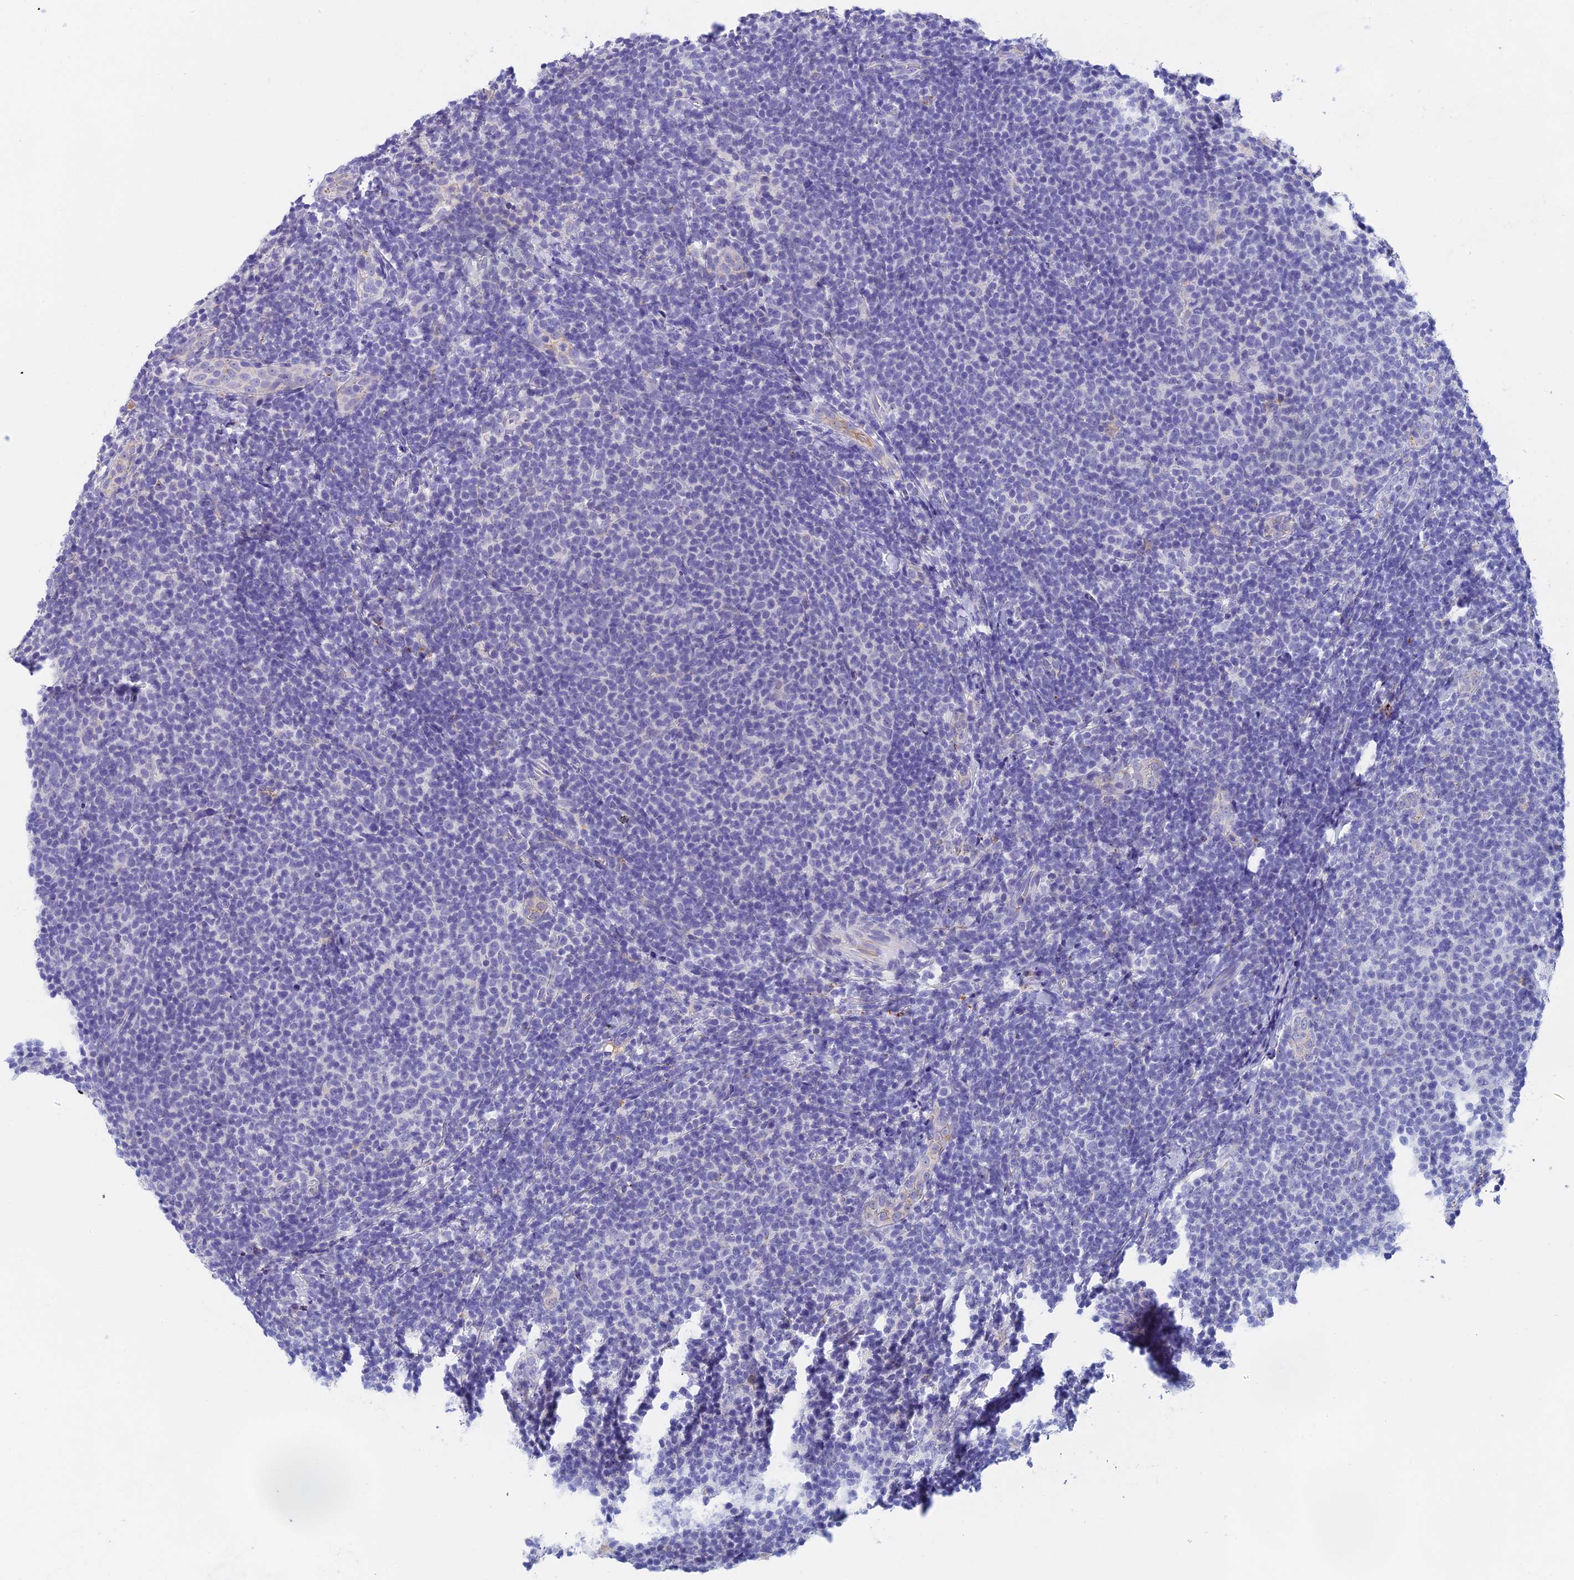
{"staining": {"intensity": "negative", "quantity": "none", "location": "none"}, "tissue": "lymphoma", "cell_type": "Tumor cells", "image_type": "cancer", "snomed": [{"axis": "morphology", "description": "Malignant lymphoma, non-Hodgkin's type, Low grade"}, {"axis": "topography", "description": "Lymph node"}], "caption": "Immunohistochemistry (IHC) histopathology image of human malignant lymphoma, non-Hodgkin's type (low-grade) stained for a protein (brown), which demonstrates no positivity in tumor cells.", "gene": "ADAMTS13", "patient": {"sex": "male", "age": 66}}